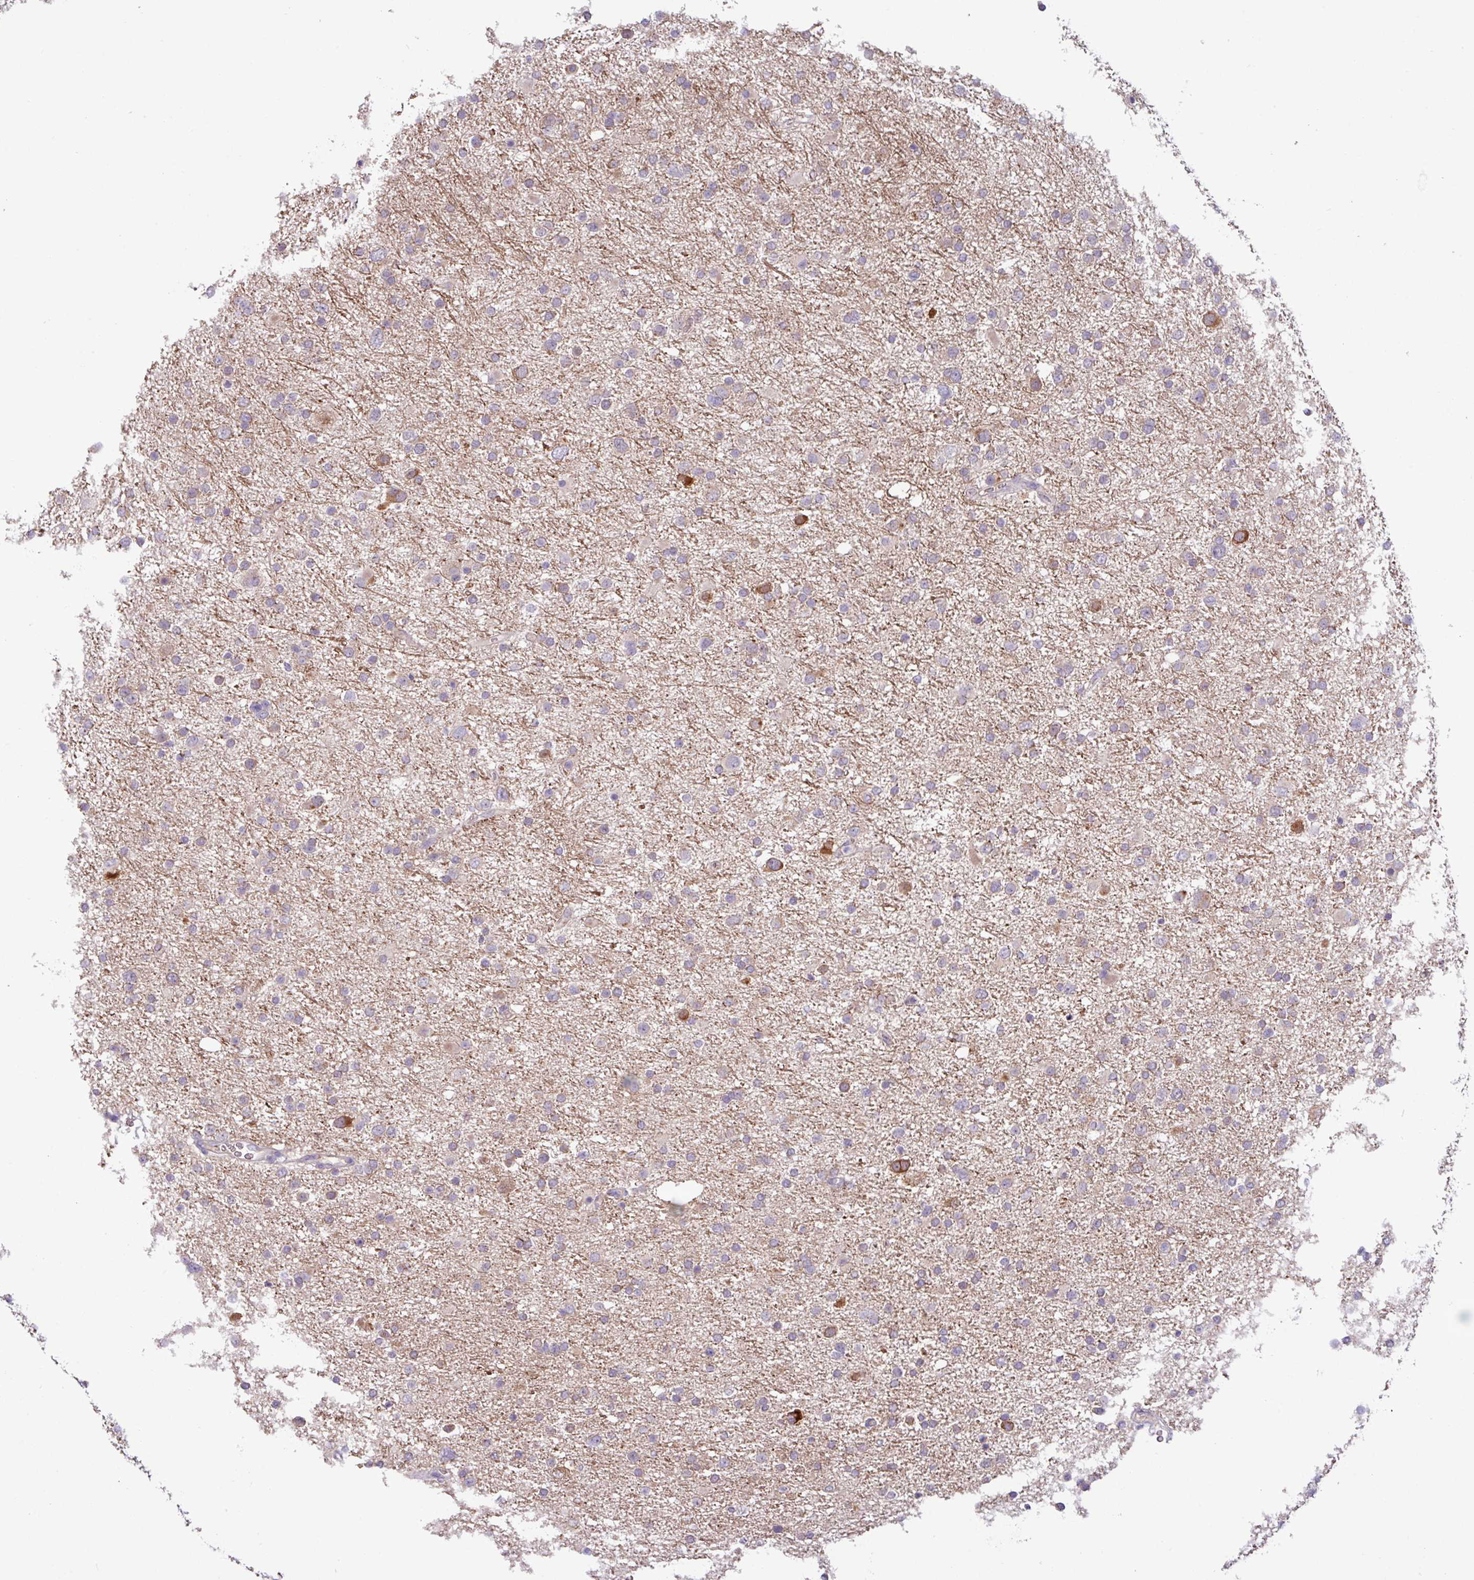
{"staining": {"intensity": "weak", "quantity": "<25%", "location": "cytoplasmic/membranous"}, "tissue": "glioma", "cell_type": "Tumor cells", "image_type": "cancer", "snomed": [{"axis": "morphology", "description": "Glioma, malignant, Low grade"}, {"axis": "topography", "description": "Brain"}], "caption": "Tumor cells are negative for brown protein staining in malignant glioma (low-grade).", "gene": "STIMATE", "patient": {"sex": "female", "age": 32}}